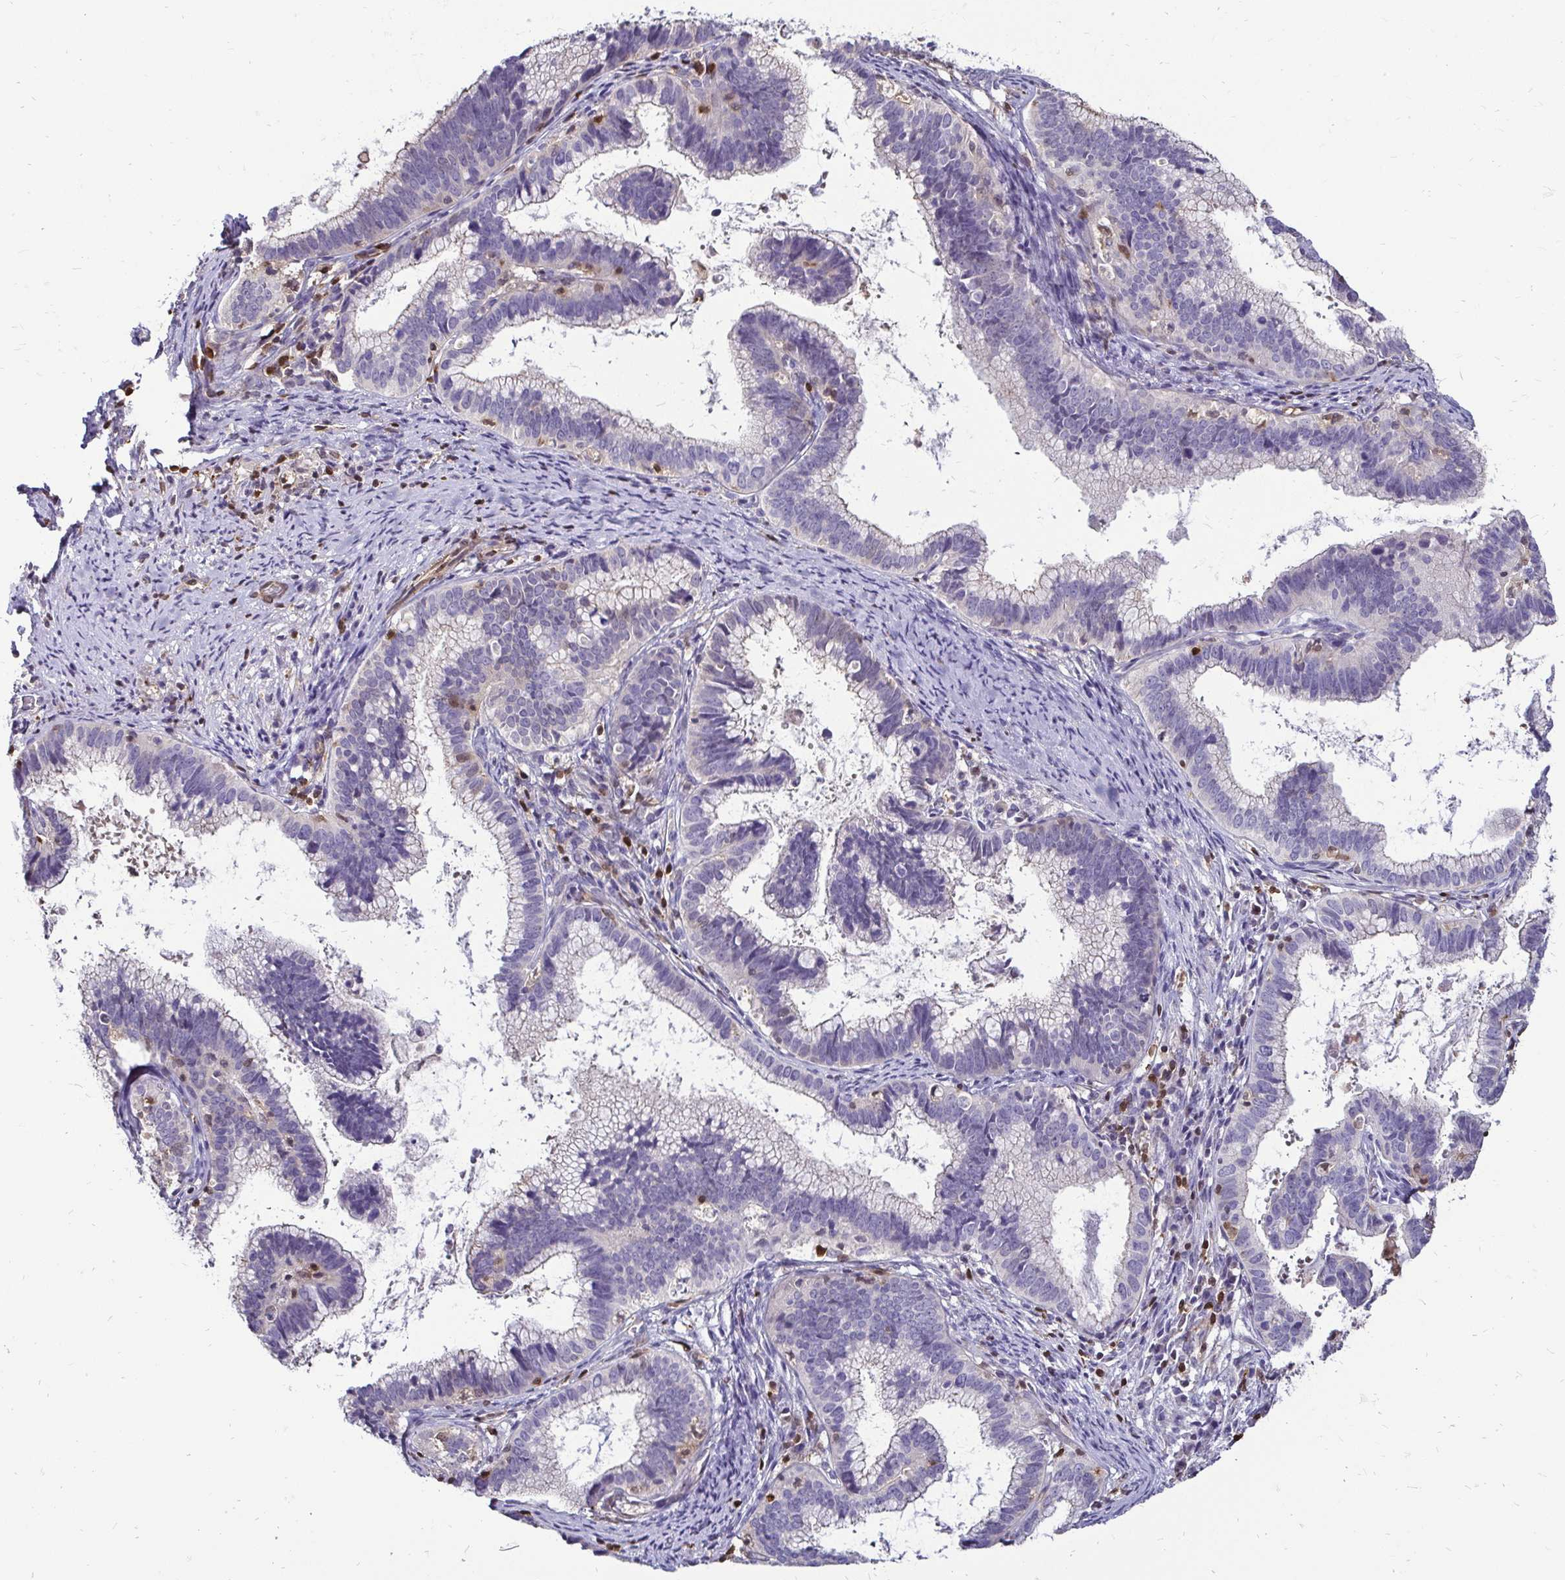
{"staining": {"intensity": "negative", "quantity": "none", "location": "none"}, "tissue": "cervical cancer", "cell_type": "Tumor cells", "image_type": "cancer", "snomed": [{"axis": "morphology", "description": "Adenocarcinoma, NOS"}, {"axis": "topography", "description": "Cervix"}], "caption": "Tumor cells are negative for brown protein staining in cervical adenocarcinoma.", "gene": "ZFP1", "patient": {"sex": "female", "age": 61}}